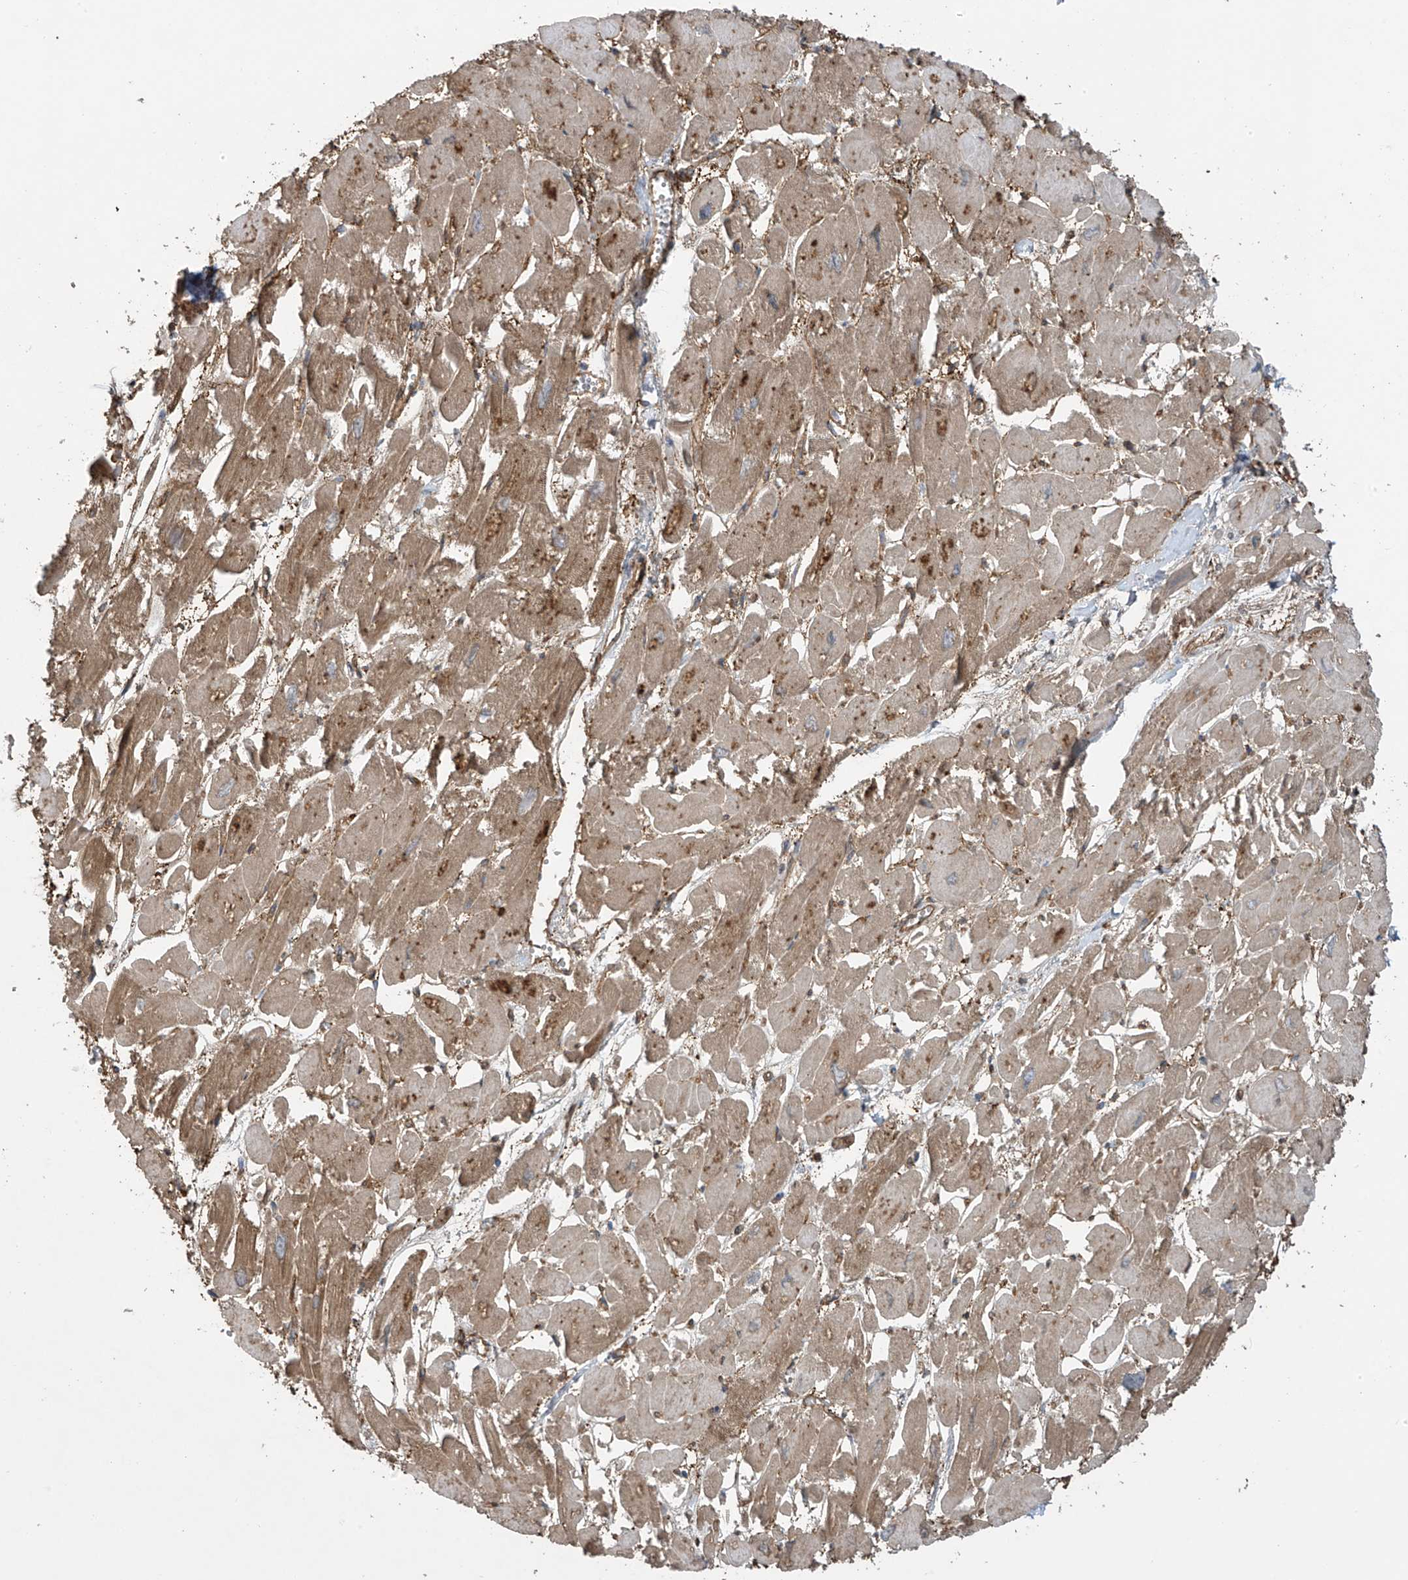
{"staining": {"intensity": "moderate", "quantity": ">75%", "location": "cytoplasmic/membranous"}, "tissue": "heart muscle", "cell_type": "Cardiomyocytes", "image_type": "normal", "snomed": [{"axis": "morphology", "description": "Normal tissue, NOS"}, {"axis": "topography", "description": "Heart"}], "caption": "Brown immunohistochemical staining in unremarkable heart muscle shows moderate cytoplasmic/membranous positivity in approximately >75% of cardiomyocytes.", "gene": "ZNF846", "patient": {"sex": "male", "age": 54}}